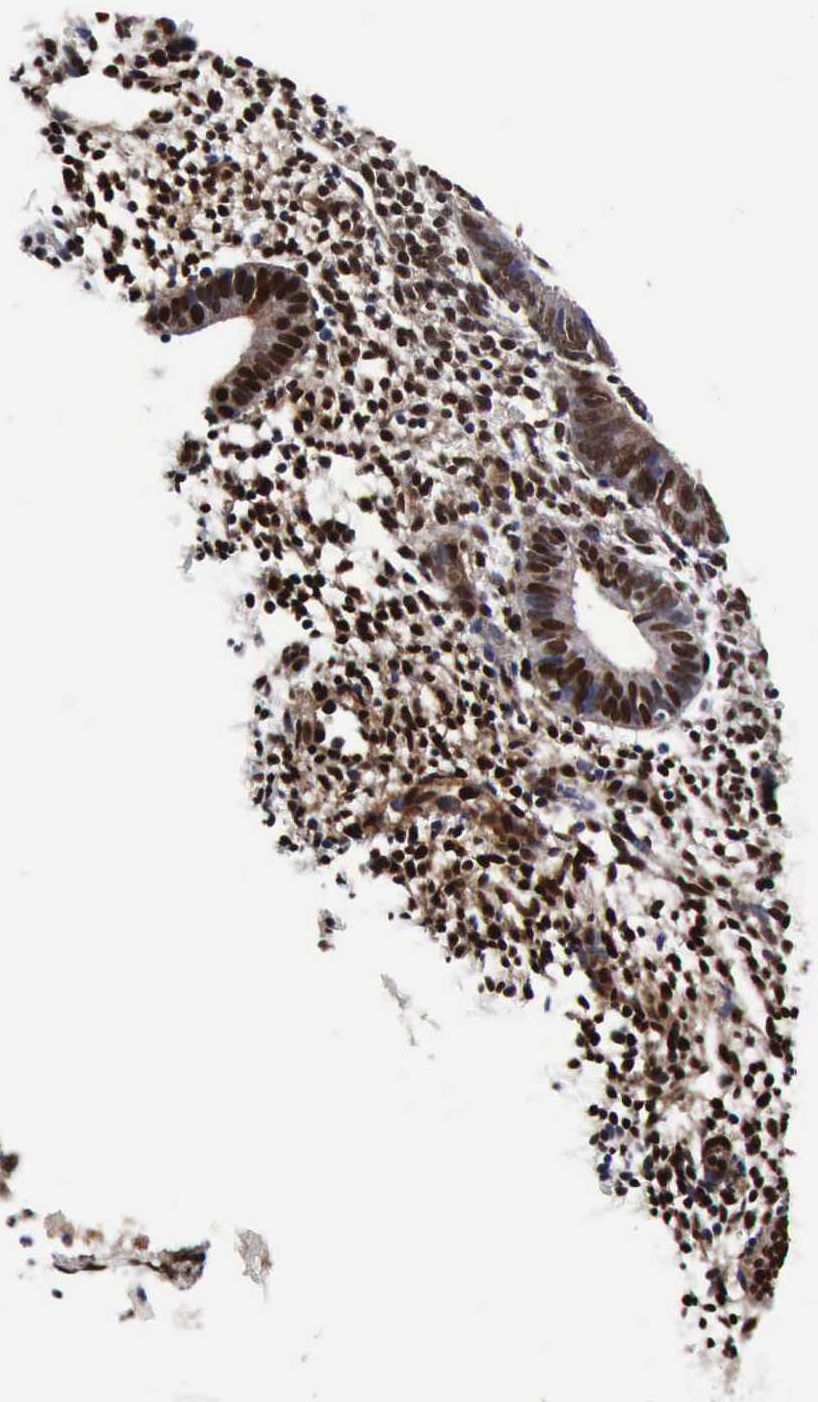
{"staining": {"intensity": "moderate", "quantity": "25%-75%", "location": "none"}, "tissue": "endometrium", "cell_type": "Cells in endometrial stroma", "image_type": "normal", "snomed": [{"axis": "morphology", "description": "Normal tissue, NOS"}, {"axis": "topography", "description": "Endometrium"}], "caption": "Benign endometrium was stained to show a protein in brown. There is medium levels of moderate None positivity in about 25%-75% of cells in endometrial stroma. (Stains: DAB in brown, nuclei in blue, Microscopy: brightfield microscopy at high magnification).", "gene": "UBC", "patient": {"sex": "female", "age": 35}}